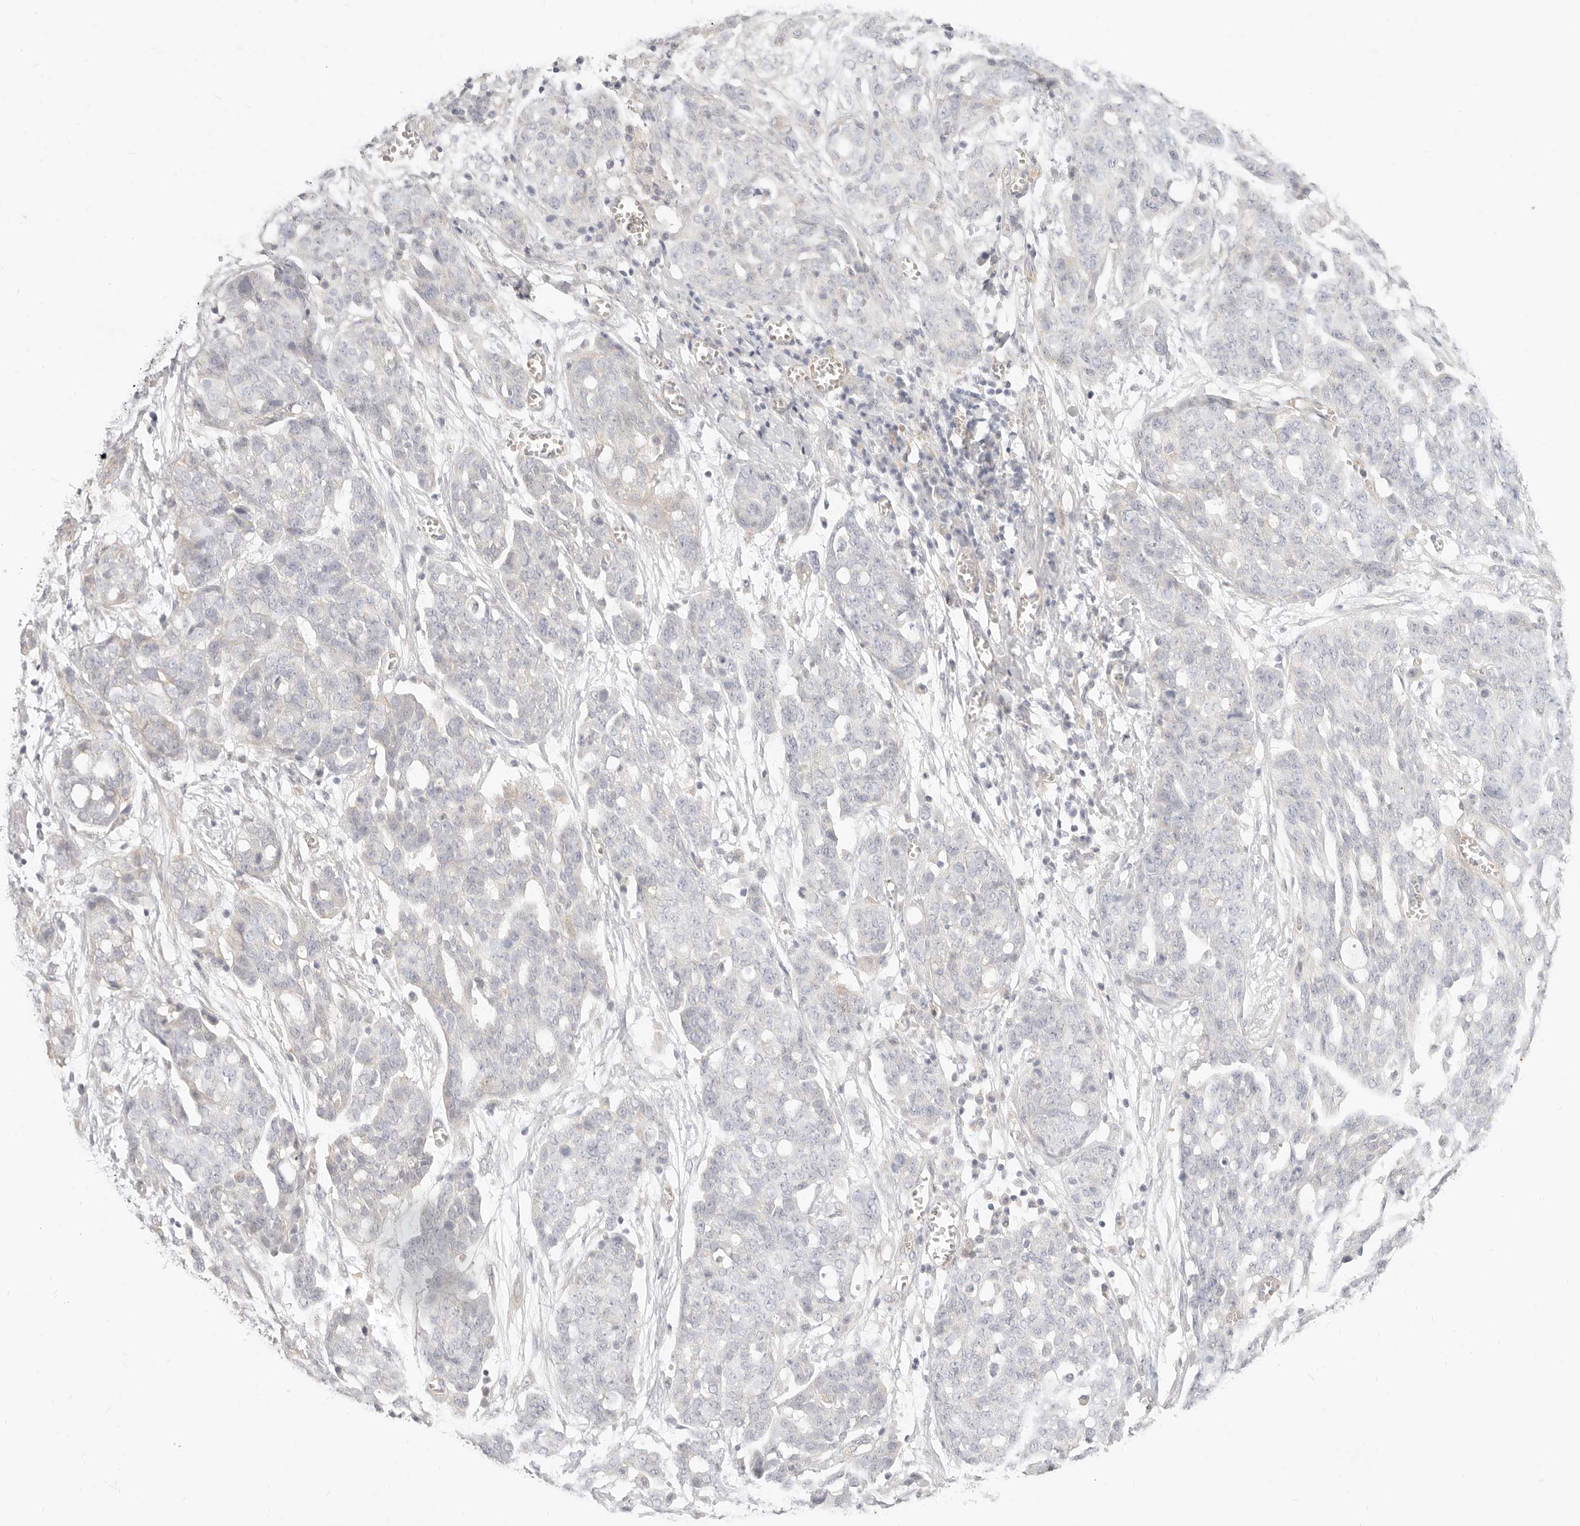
{"staining": {"intensity": "negative", "quantity": "none", "location": "none"}, "tissue": "ovarian cancer", "cell_type": "Tumor cells", "image_type": "cancer", "snomed": [{"axis": "morphology", "description": "Cystadenocarcinoma, serous, NOS"}, {"axis": "topography", "description": "Soft tissue"}, {"axis": "topography", "description": "Ovary"}], "caption": "High power microscopy photomicrograph of an immunohistochemistry (IHC) micrograph of ovarian cancer, revealing no significant expression in tumor cells.", "gene": "UBXN10", "patient": {"sex": "female", "age": 57}}